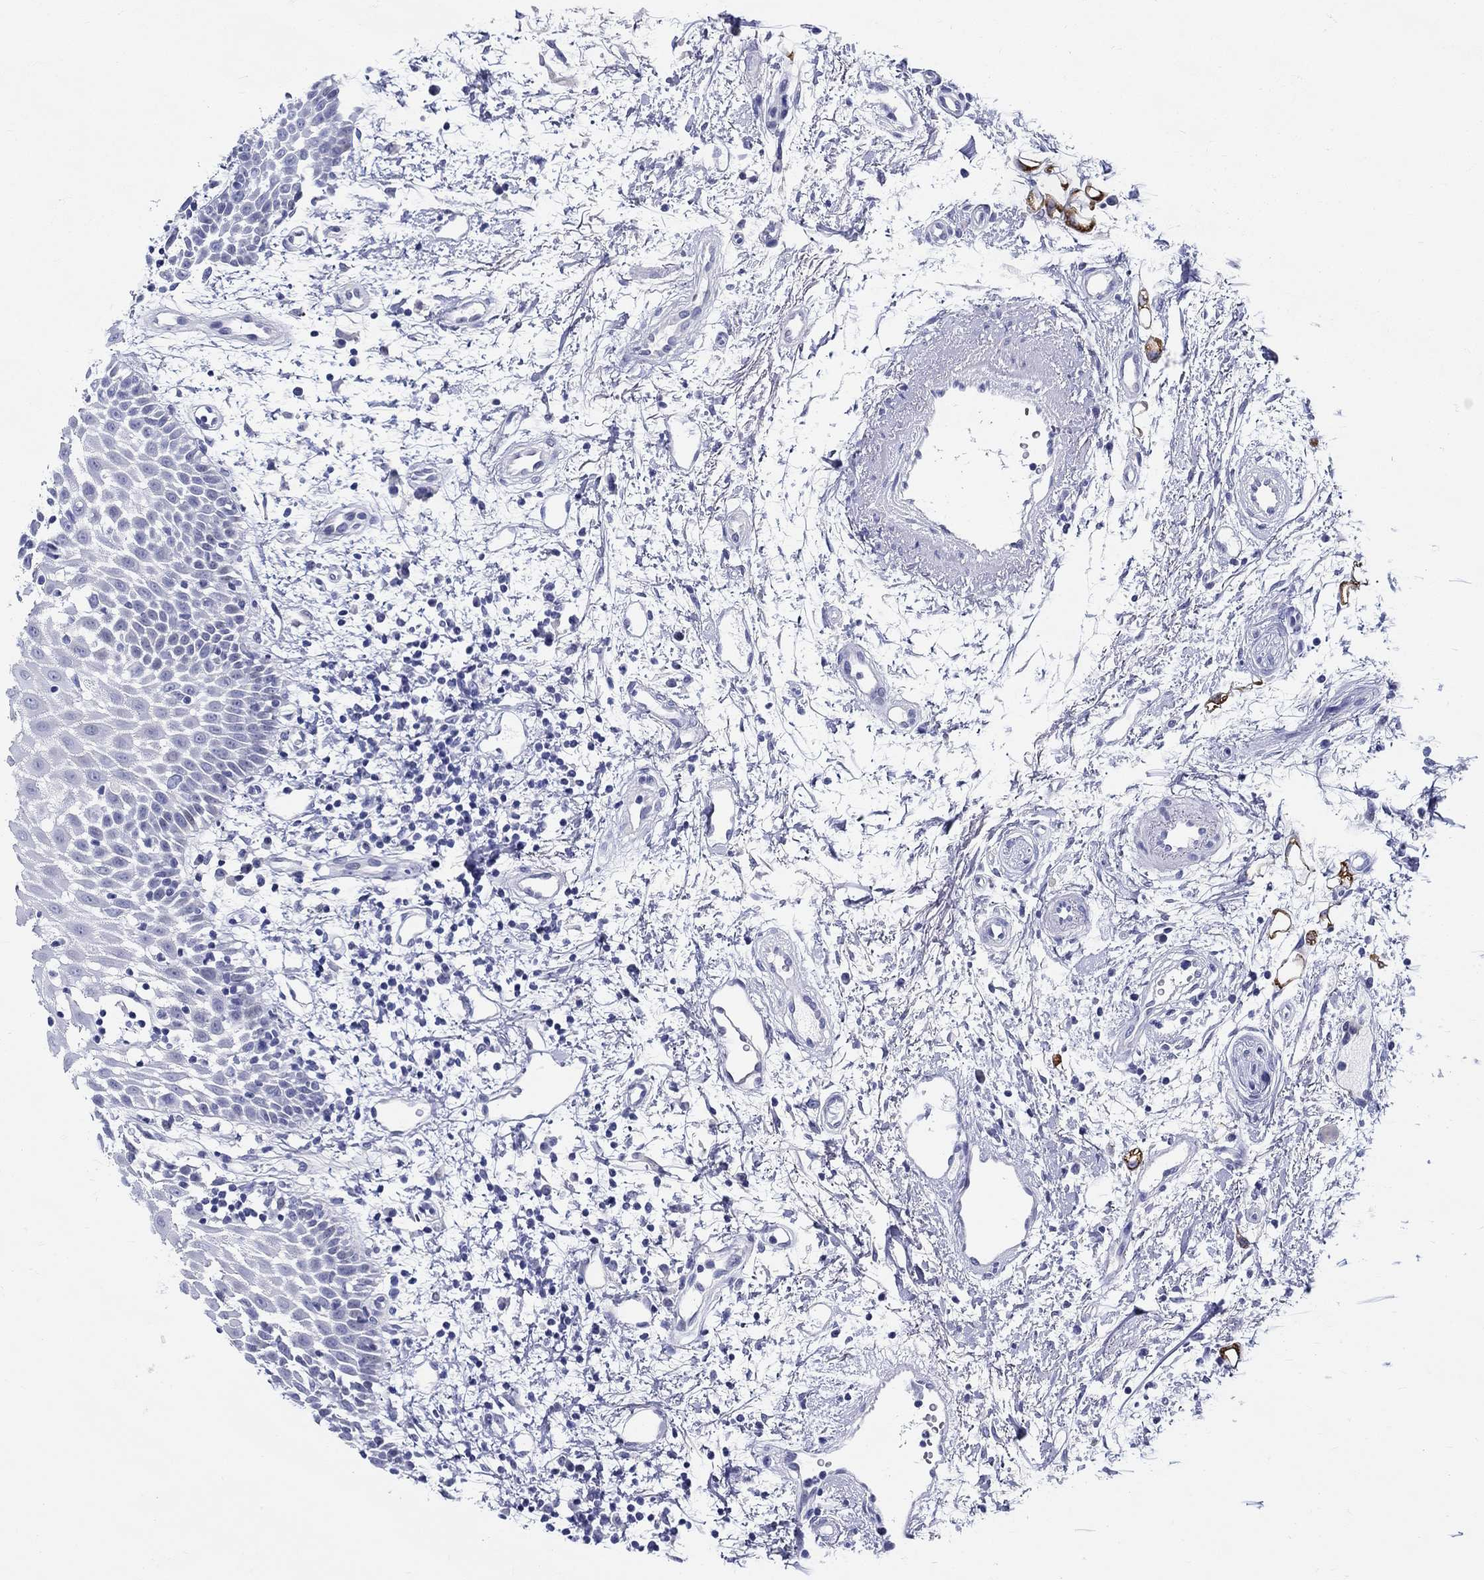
{"staining": {"intensity": "negative", "quantity": "none", "location": "none"}, "tissue": "oral mucosa", "cell_type": "Squamous epithelial cells", "image_type": "normal", "snomed": [{"axis": "morphology", "description": "Normal tissue, NOS"}, {"axis": "morphology", "description": "Squamous cell carcinoma, NOS"}, {"axis": "topography", "description": "Oral tissue"}, {"axis": "topography", "description": "Head-Neck"}], "caption": "DAB immunohistochemical staining of normal oral mucosa reveals no significant positivity in squamous epithelial cells. Brightfield microscopy of IHC stained with DAB (brown) and hematoxylin (blue), captured at high magnification.", "gene": "CRYGS", "patient": {"sex": "female", "age": 75}}